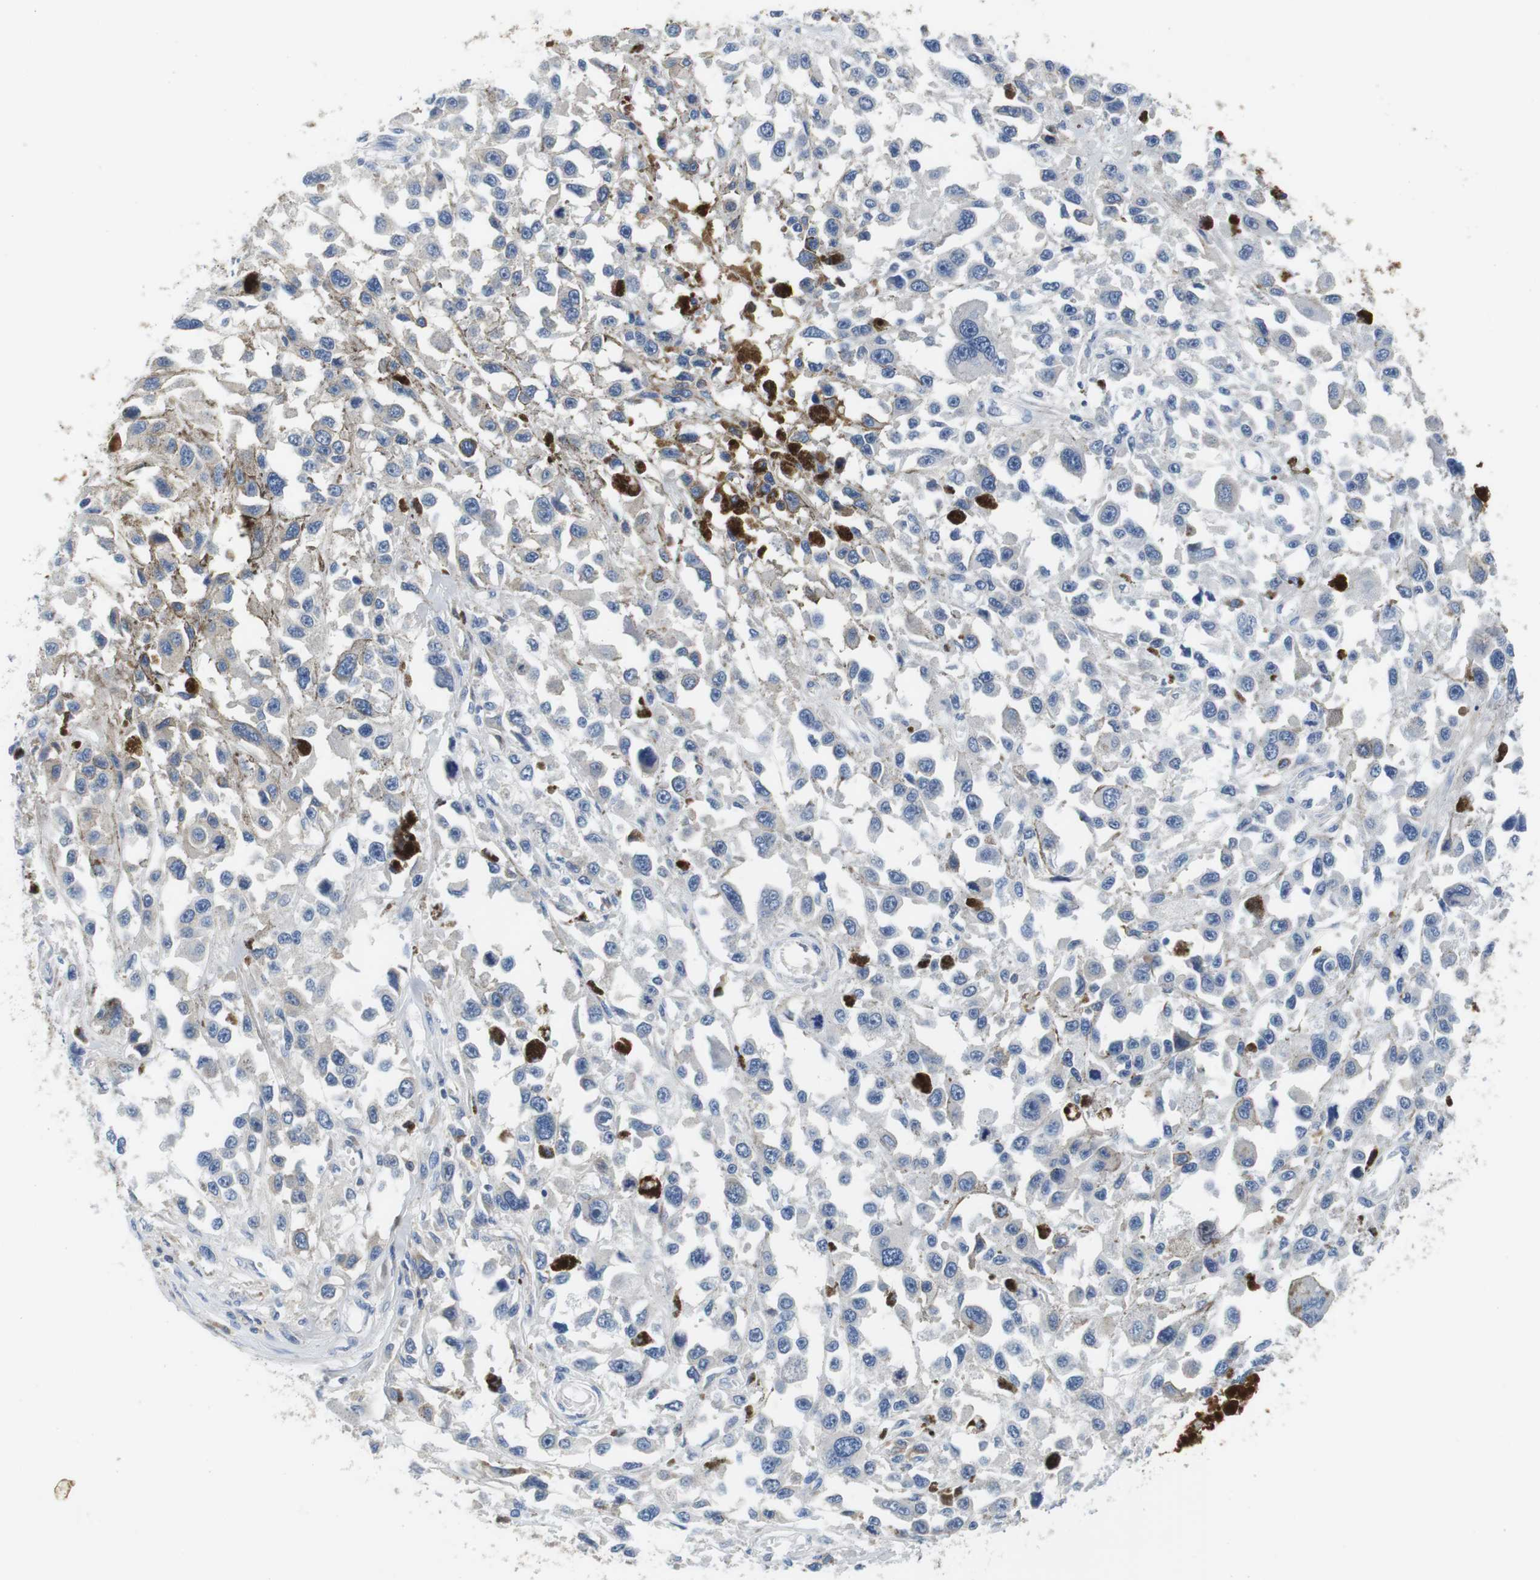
{"staining": {"intensity": "negative", "quantity": "none", "location": "none"}, "tissue": "melanoma", "cell_type": "Tumor cells", "image_type": "cancer", "snomed": [{"axis": "morphology", "description": "Malignant melanoma, Metastatic site"}, {"axis": "topography", "description": "Lymph node"}], "caption": "Tumor cells are negative for protein expression in human melanoma. The staining was performed using DAB to visualize the protein expression in brown, while the nuclei were stained in blue with hematoxylin (Magnification: 20x).", "gene": "IGKC", "patient": {"sex": "male", "age": 59}}